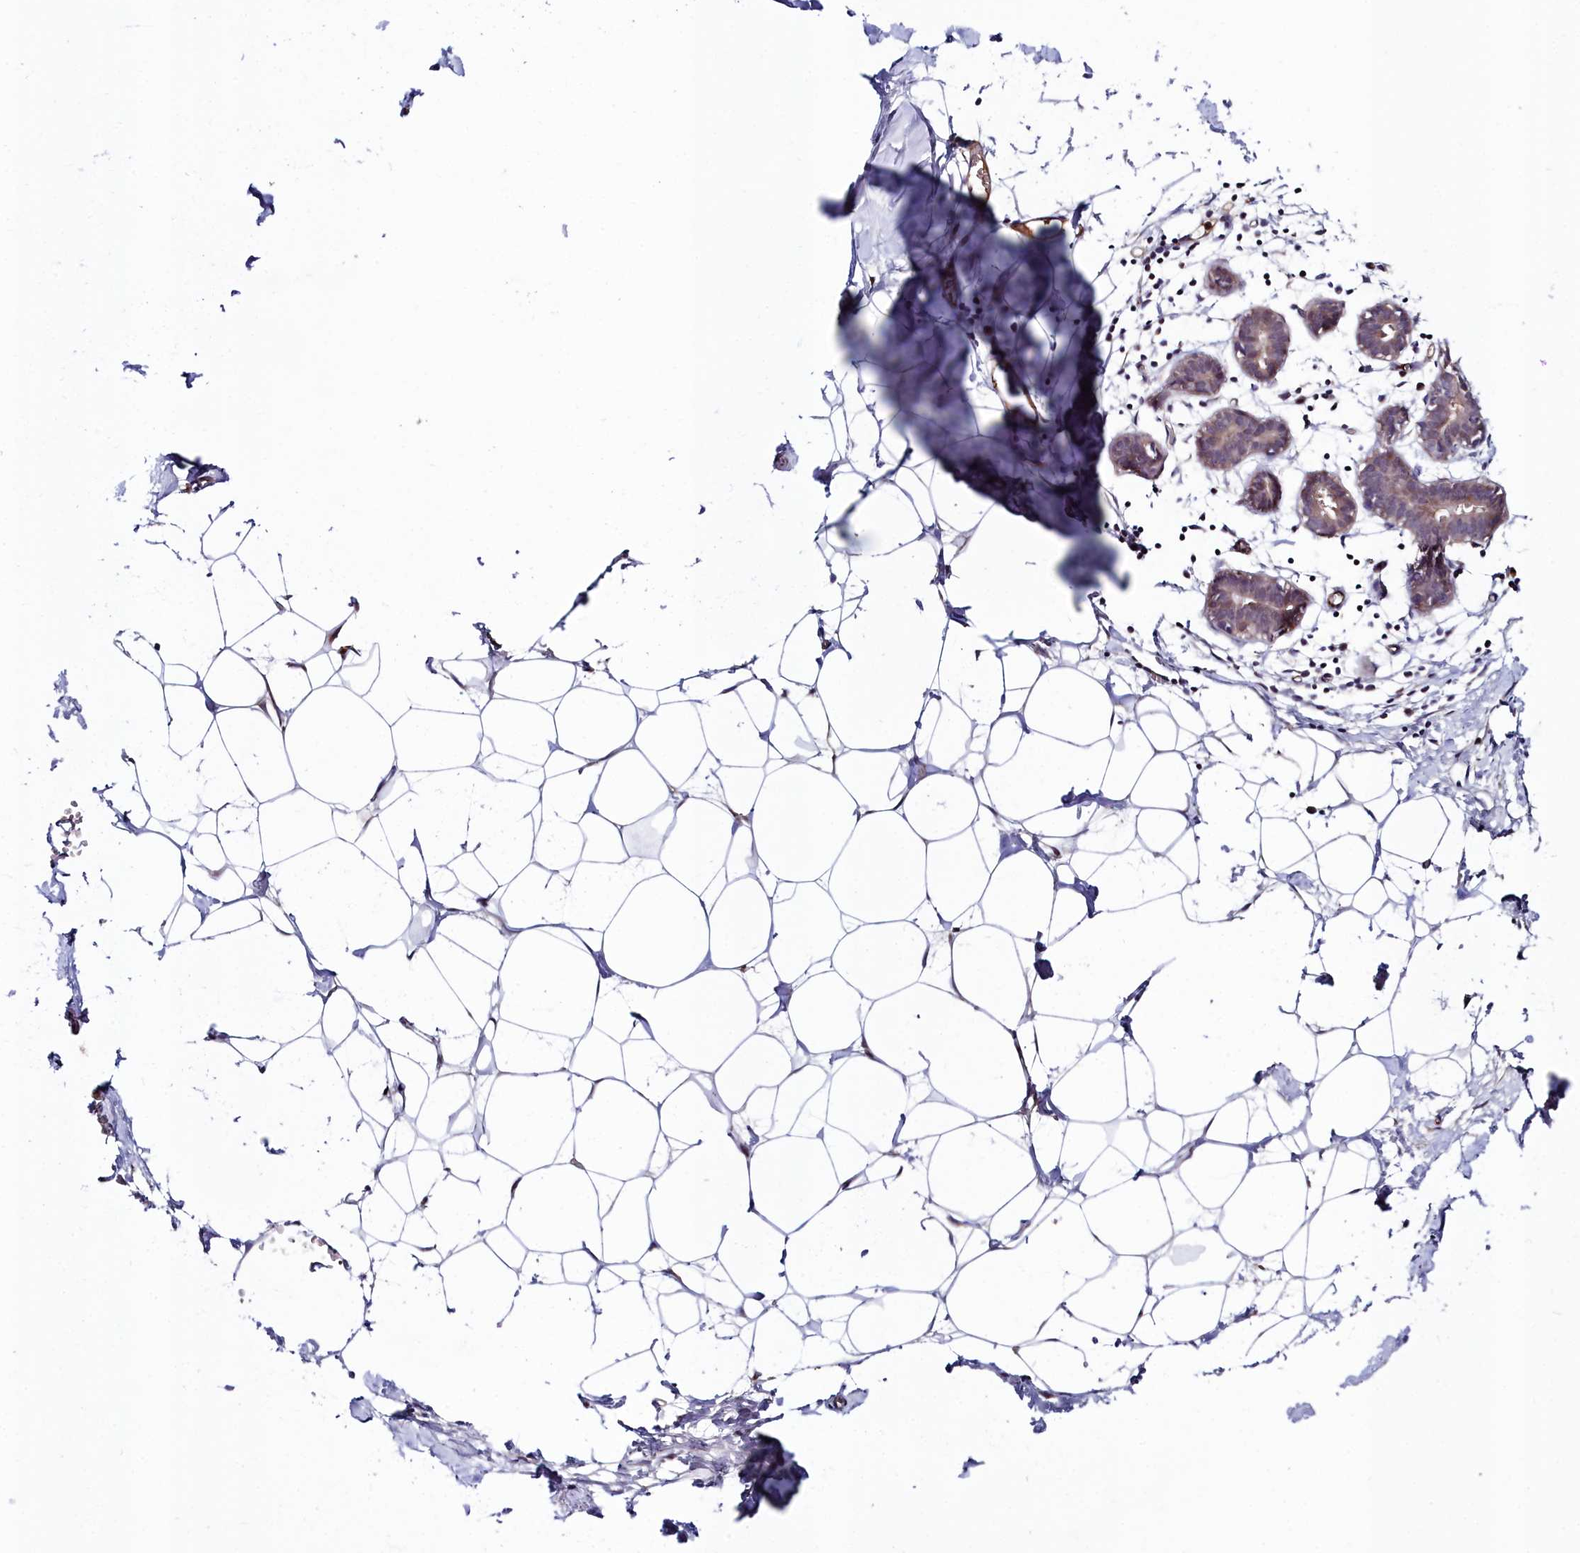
{"staining": {"intensity": "negative", "quantity": "none", "location": "none"}, "tissue": "breast", "cell_type": "Adipocytes", "image_type": "normal", "snomed": [{"axis": "morphology", "description": "Normal tissue, NOS"}, {"axis": "topography", "description": "Breast"}], "caption": "Immunohistochemistry image of unremarkable breast: human breast stained with DAB displays no significant protein expression in adipocytes.", "gene": "KCTD18", "patient": {"sex": "female", "age": 27}}